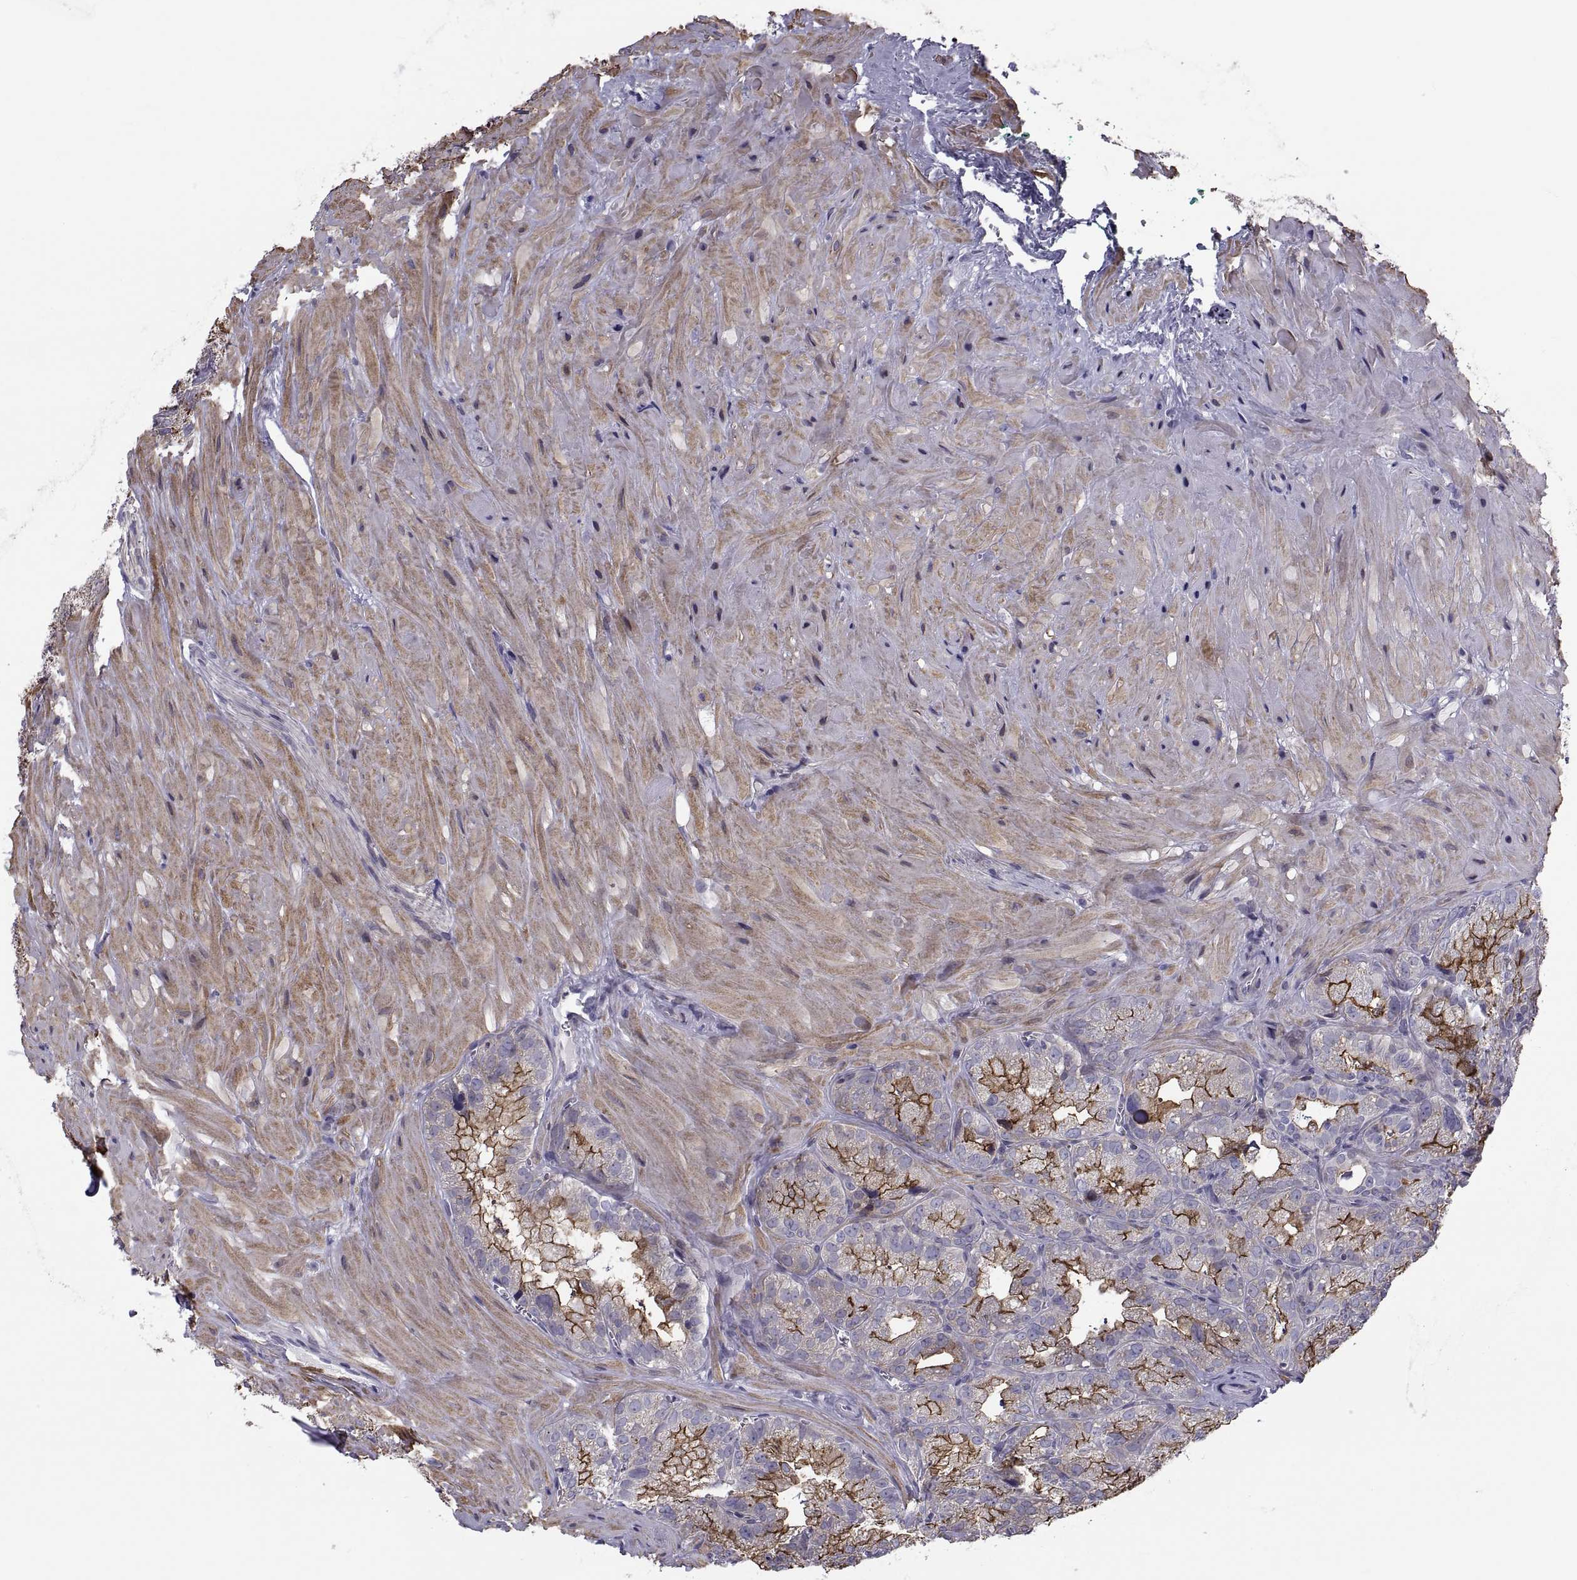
{"staining": {"intensity": "strong", "quantity": ">75%", "location": "cytoplasmic/membranous"}, "tissue": "seminal vesicle", "cell_type": "Glandular cells", "image_type": "normal", "snomed": [{"axis": "morphology", "description": "Normal tissue, NOS"}, {"axis": "topography", "description": "Seminal veicle"}], "caption": "Strong cytoplasmic/membranous protein expression is identified in approximately >75% of glandular cells in seminal vesicle. (Brightfield microscopy of DAB IHC at high magnification).", "gene": "ANO1", "patient": {"sex": "male", "age": 57}}